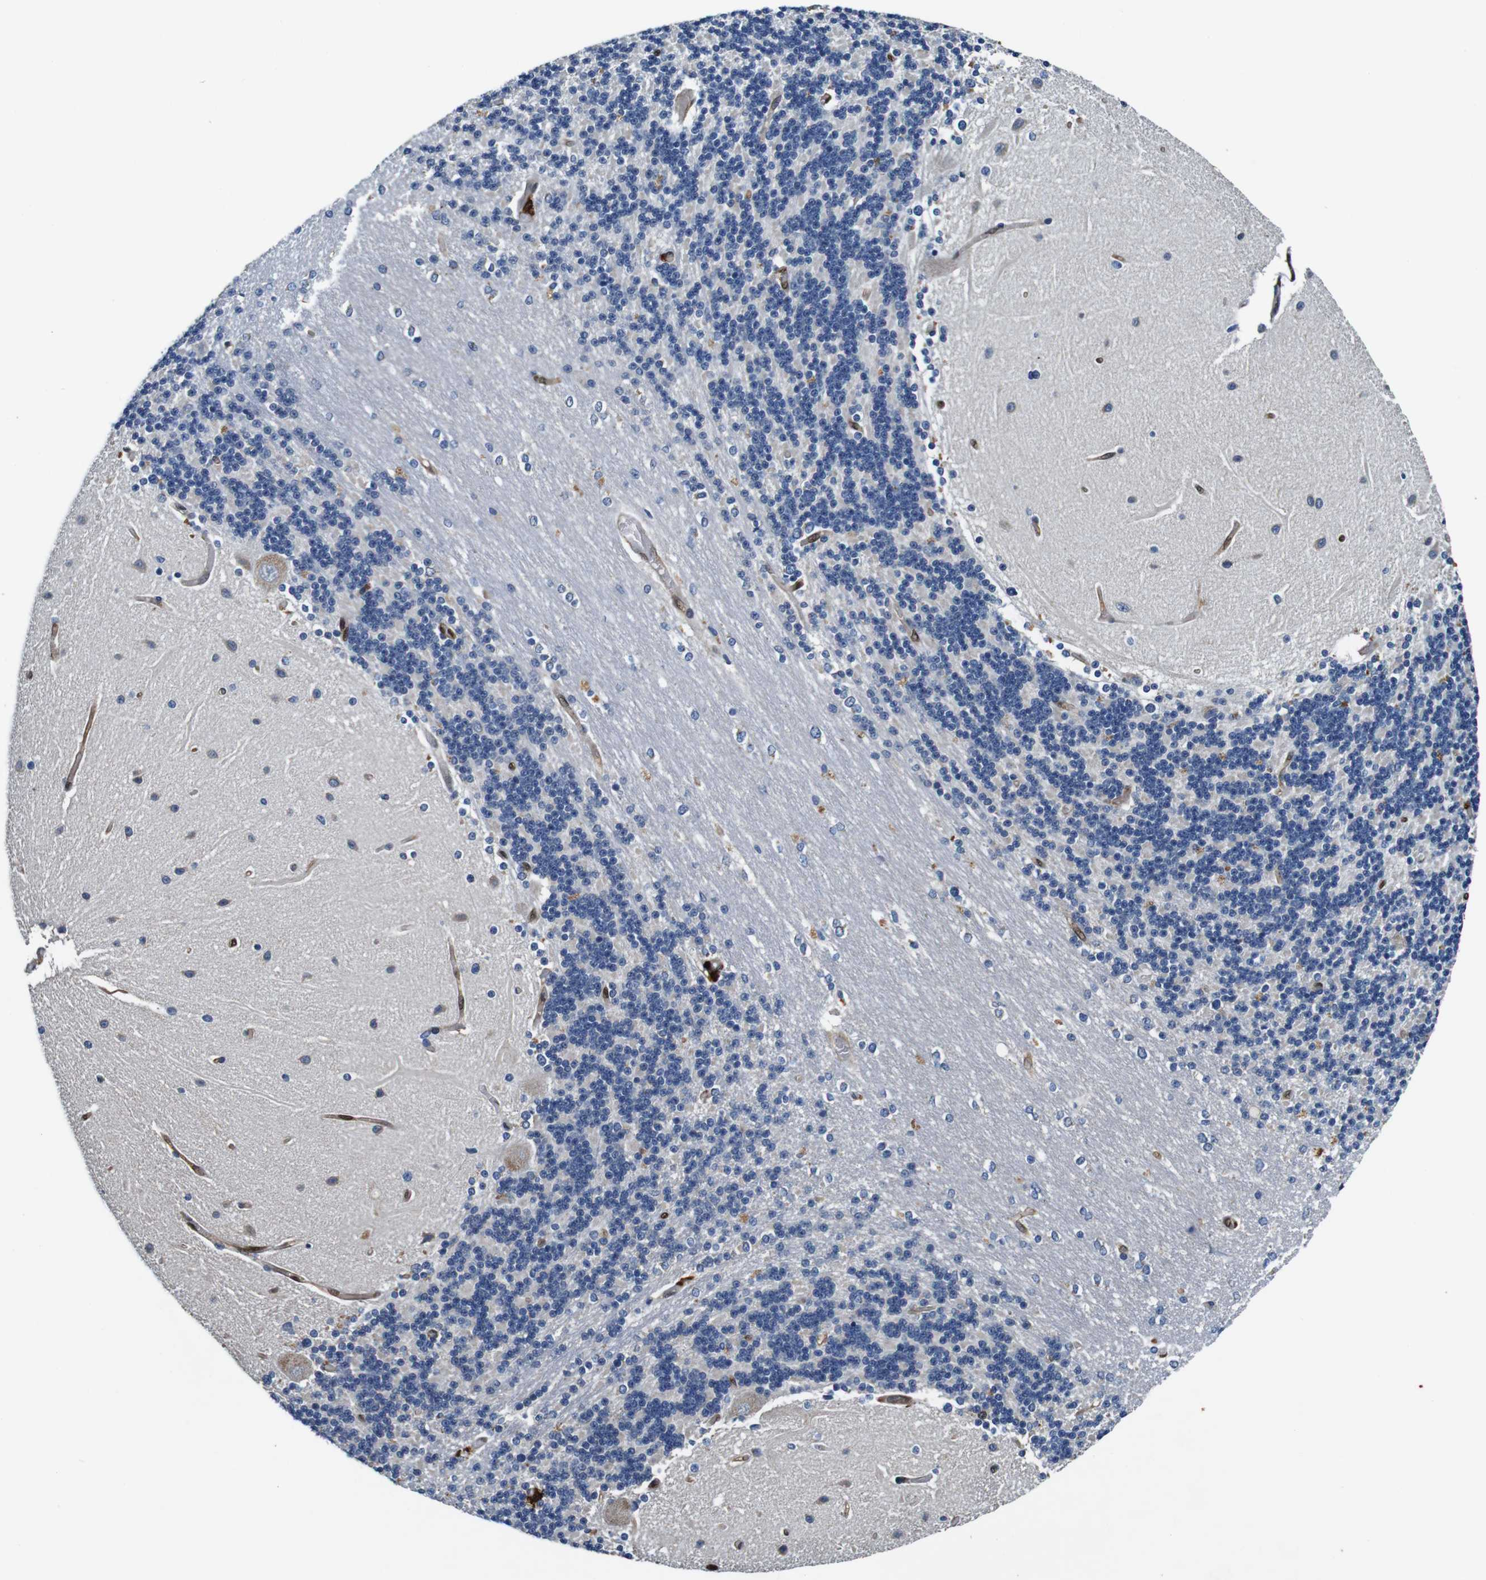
{"staining": {"intensity": "negative", "quantity": "none", "location": "none"}, "tissue": "cerebellum", "cell_type": "Cells in granular layer", "image_type": "normal", "snomed": [{"axis": "morphology", "description": "Normal tissue, NOS"}, {"axis": "topography", "description": "Cerebellum"}], "caption": "Photomicrograph shows no significant protein positivity in cells in granular layer of benign cerebellum. (Brightfield microscopy of DAB (3,3'-diaminobenzidine) IHC at high magnification).", "gene": "ANXA1", "patient": {"sex": "female", "age": 54}}